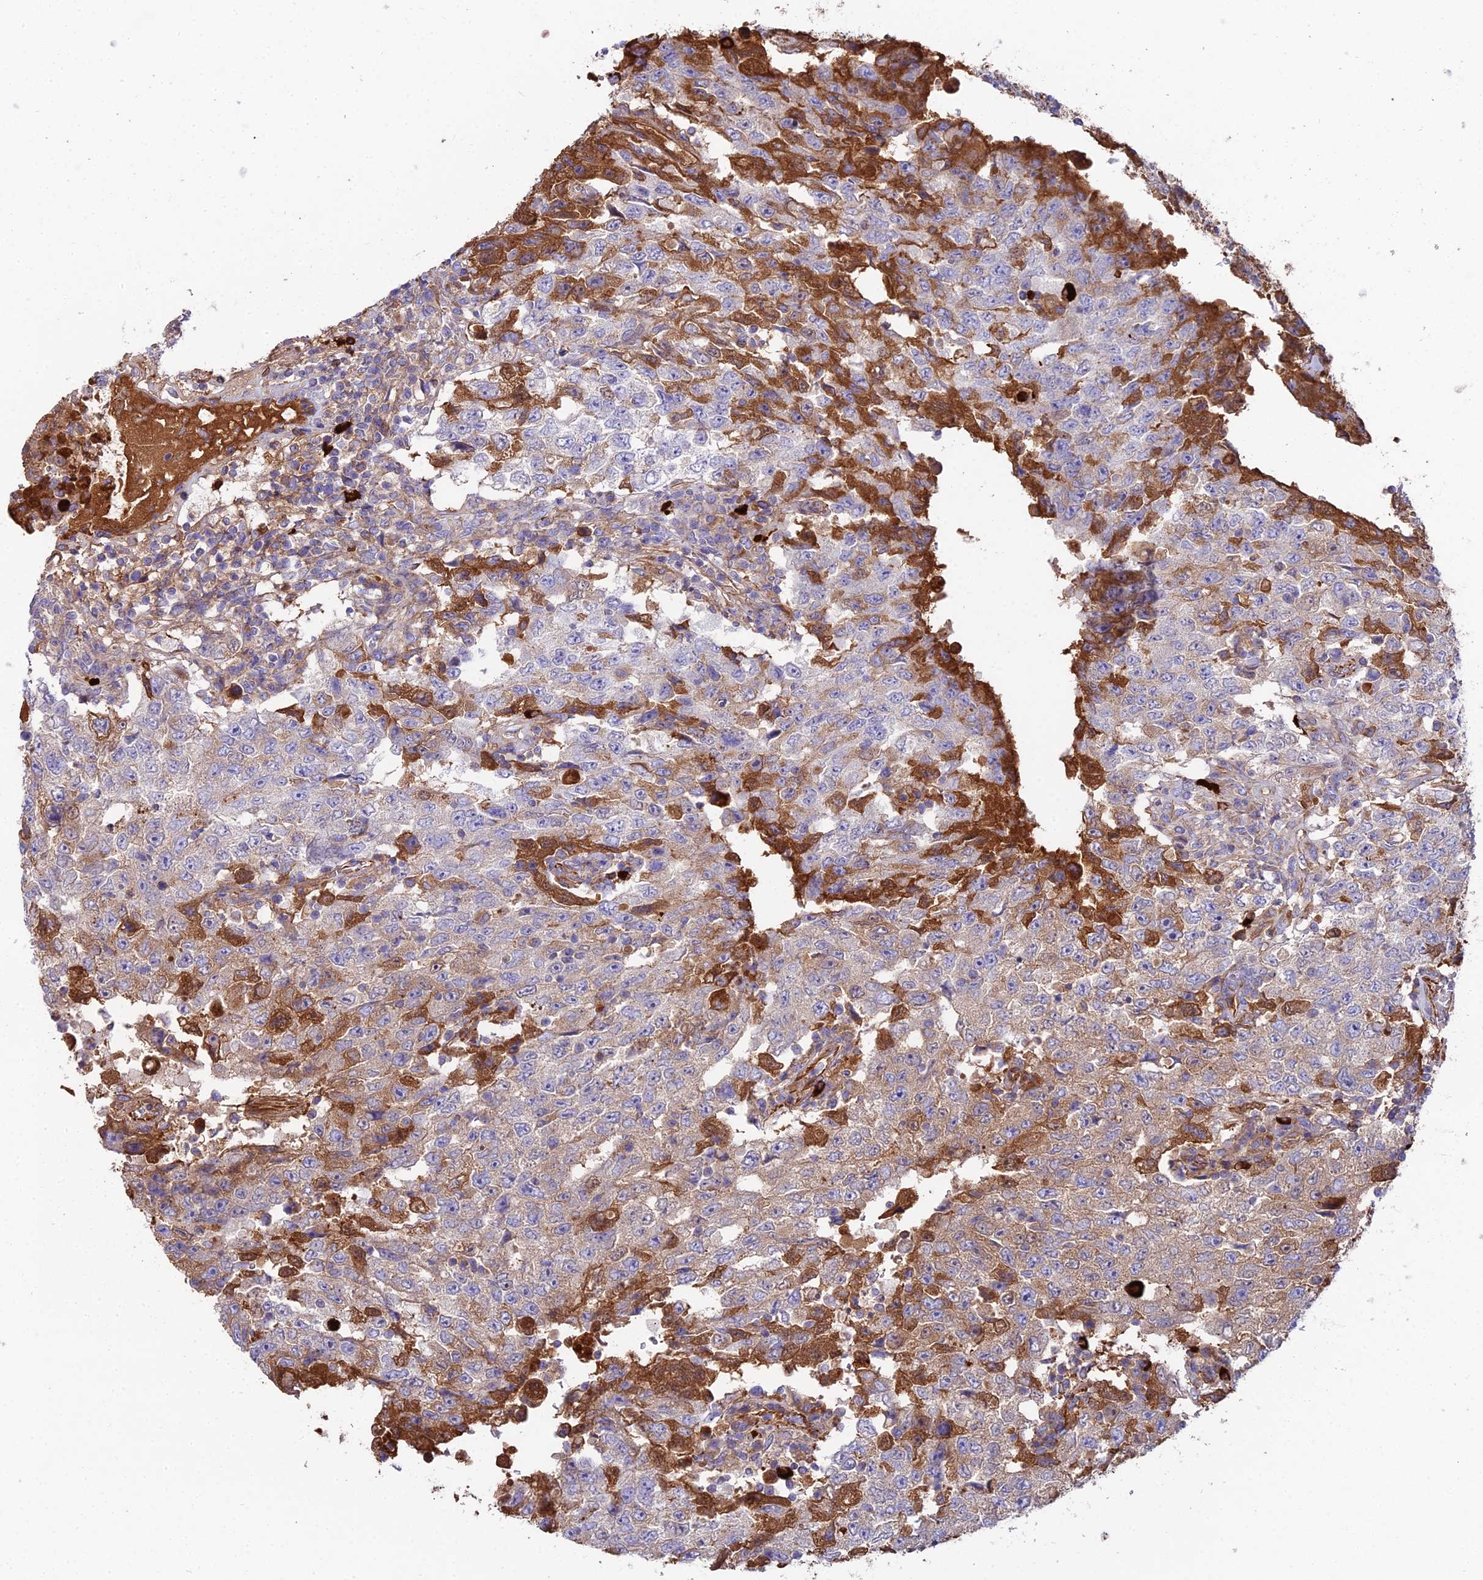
{"staining": {"intensity": "moderate", "quantity": "<25%", "location": "cytoplasmic/membranous"}, "tissue": "testis cancer", "cell_type": "Tumor cells", "image_type": "cancer", "snomed": [{"axis": "morphology", "description": "Carcinoma, Embryonal, NOS"}, {"axis": "topography", "description": "Testis"}], "caption": "This is a photomicrograph of immunohistochemistry staining of testis cancer (embryonal carcinoma), which shows moderate staining in the cytoplasmic/membranous of tumor cells.", "gene": "BEX4", "patient": {"sex": "male", "age": 26}}